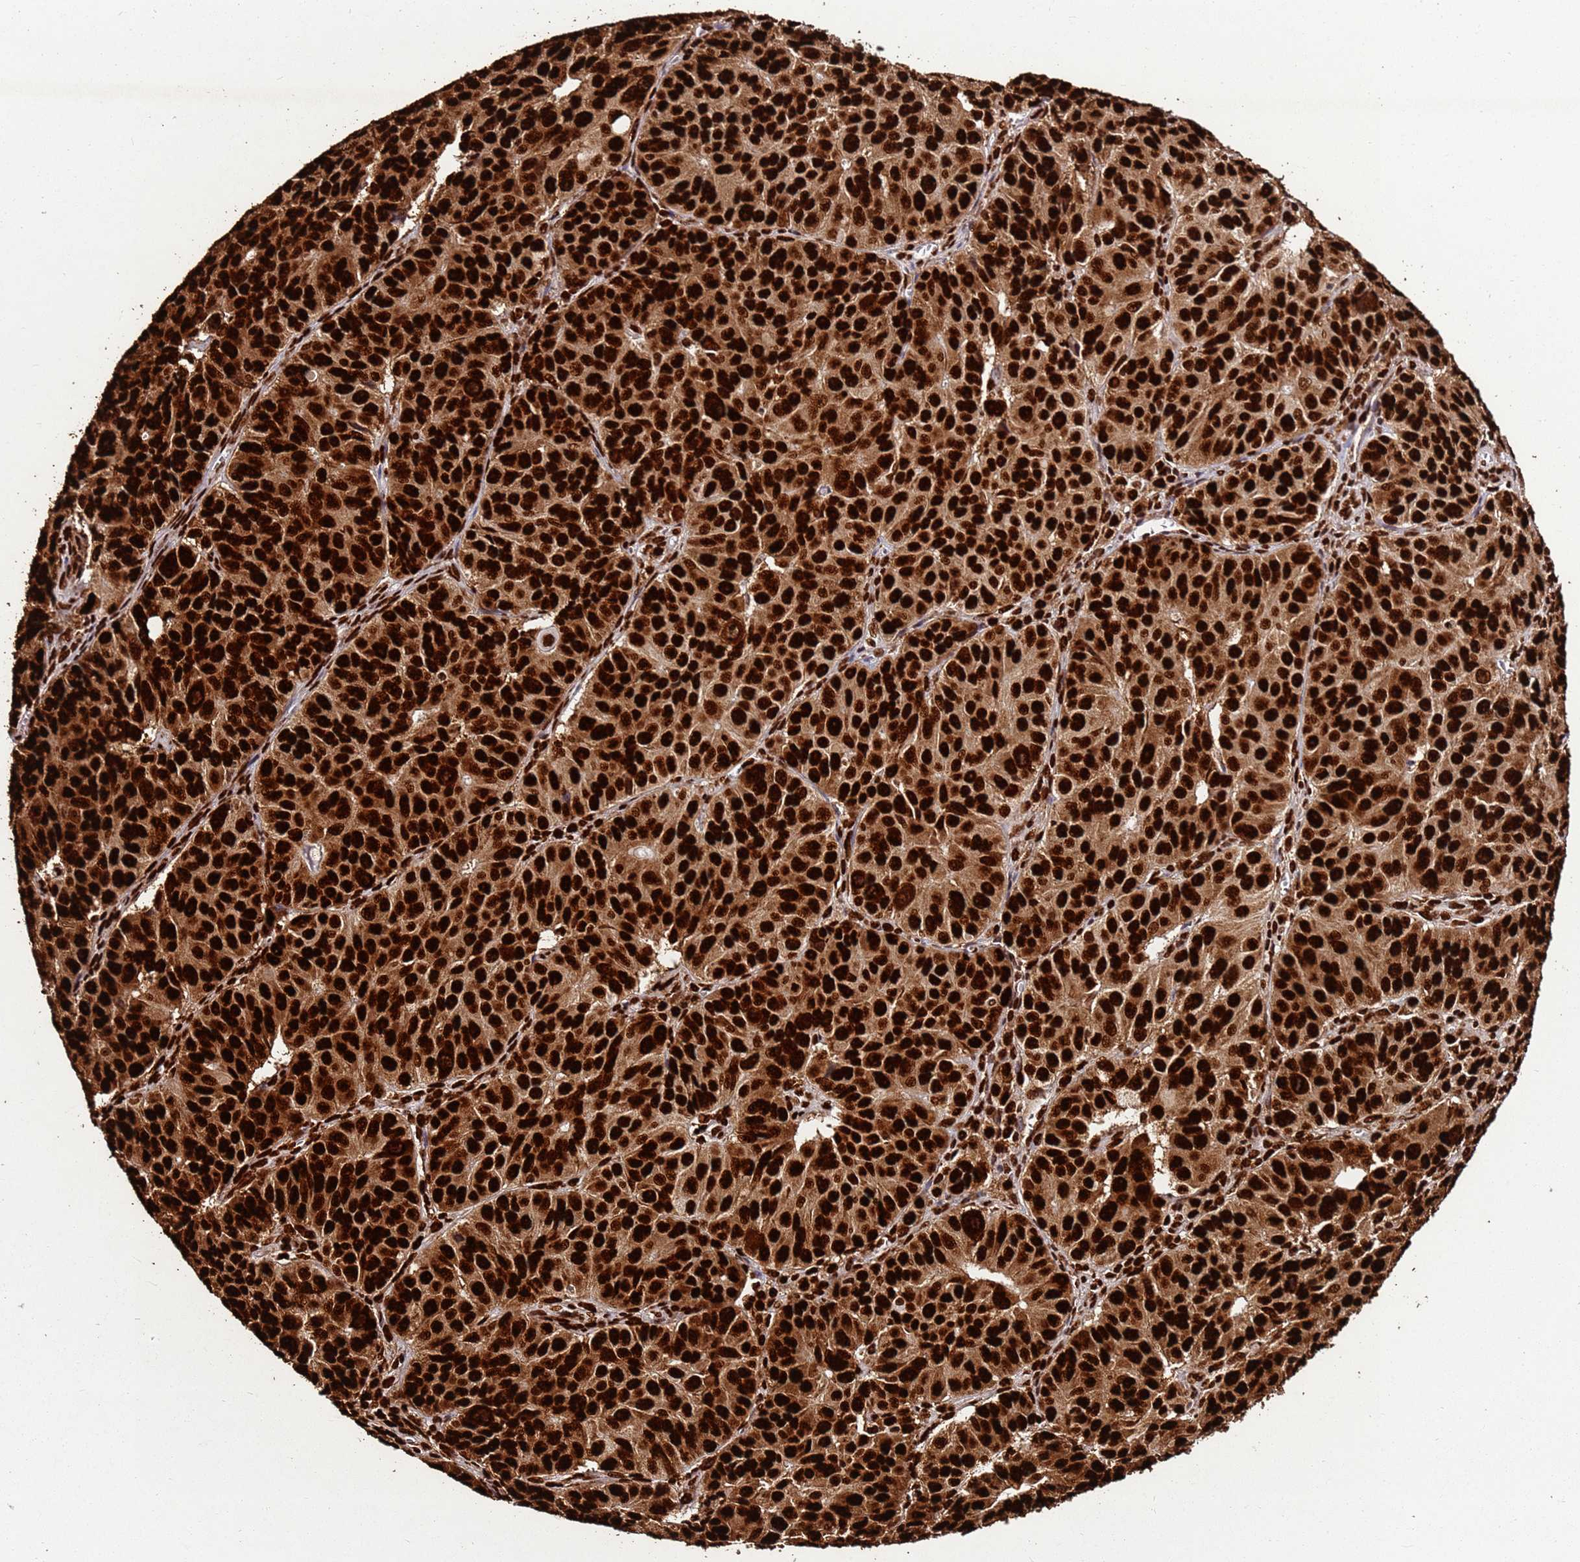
{"staining": {"intensity": "strong", "quantity": ">75%", "location": "nuclear"}, "tissue": "ovarian cancer", "cell_type": "Tumor cells", "image_type": "cancer", "snomed": [{"axis": "morphology", "description": "Carcinoma, endometroid"}, {"axis": "topography", "description": "Ovary"}], "caption": "Immunohistochemical staining of human endometroid carcinoma (ovarian) displays strong nuclear protein staining in approximately >75% of tumor cells.", "gene": "HNRNPAB", "patient": {"sex": "female", "age": 51}}